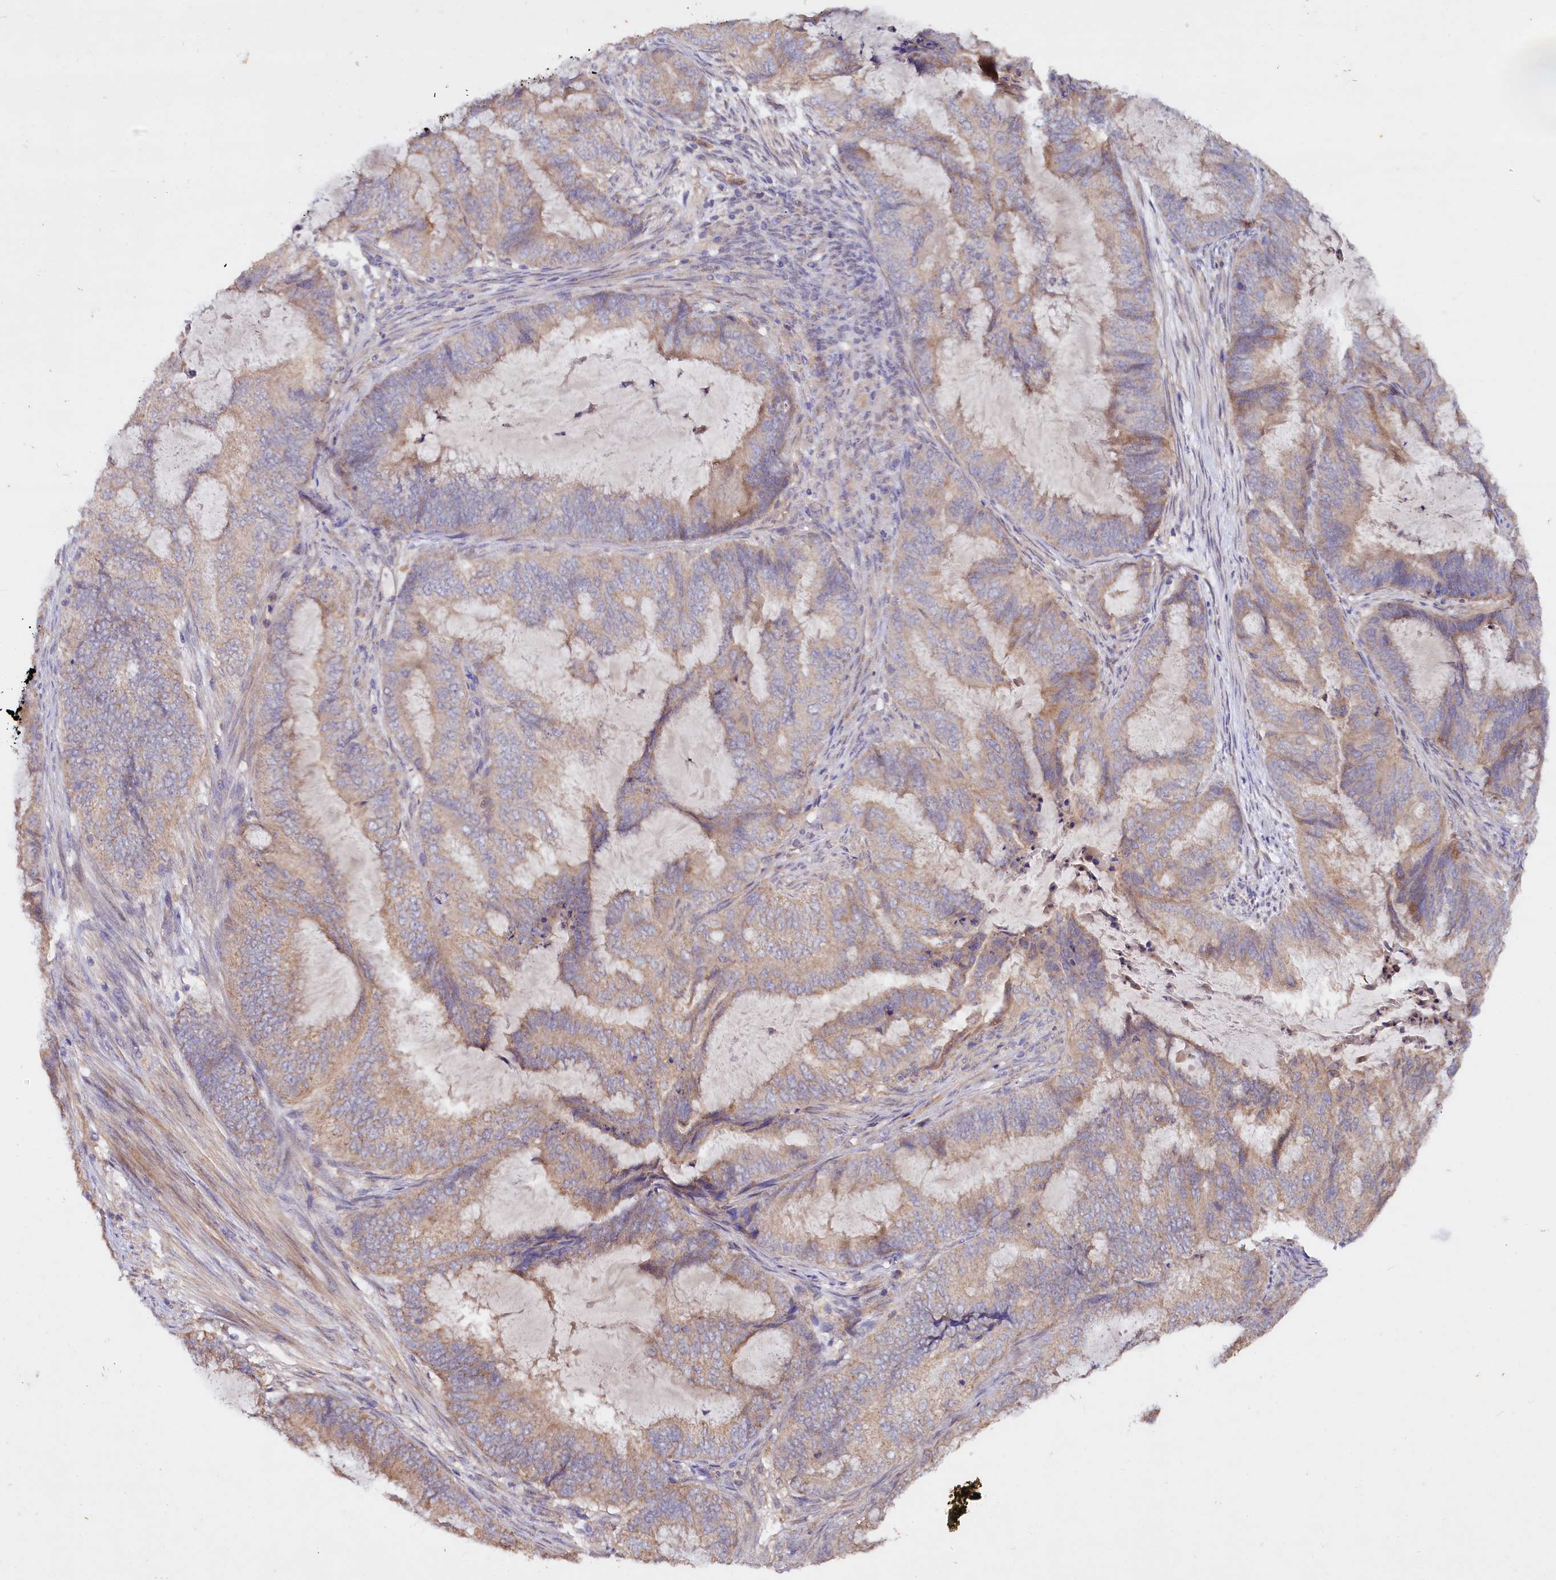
{"staining": {"intensity": "weak", "quantity": "25%-75%", "location": "cytoplasmic/membranous"}, "tissue": "endometrial cancer", "cell_type": "Tumor cells", "image_type": "cancer", "snomed": [{"axis": "morphology", "description": "Adenocarcinoma, NOS"}, {"axis": "topography", "description": "Endometrium"}], "caption": "Endometrial cancer (adenocarcinoma) was stained to show a protein in brown. There is low levels of weak cytoplasmic/membranous expression in approximately 25%-75% of tumor cells. (DAB IHC, brown staining for protein, blue staining for nuclei).", "gene": "ETFBKMT", "patient": {"sex": "female", "age": 51}}